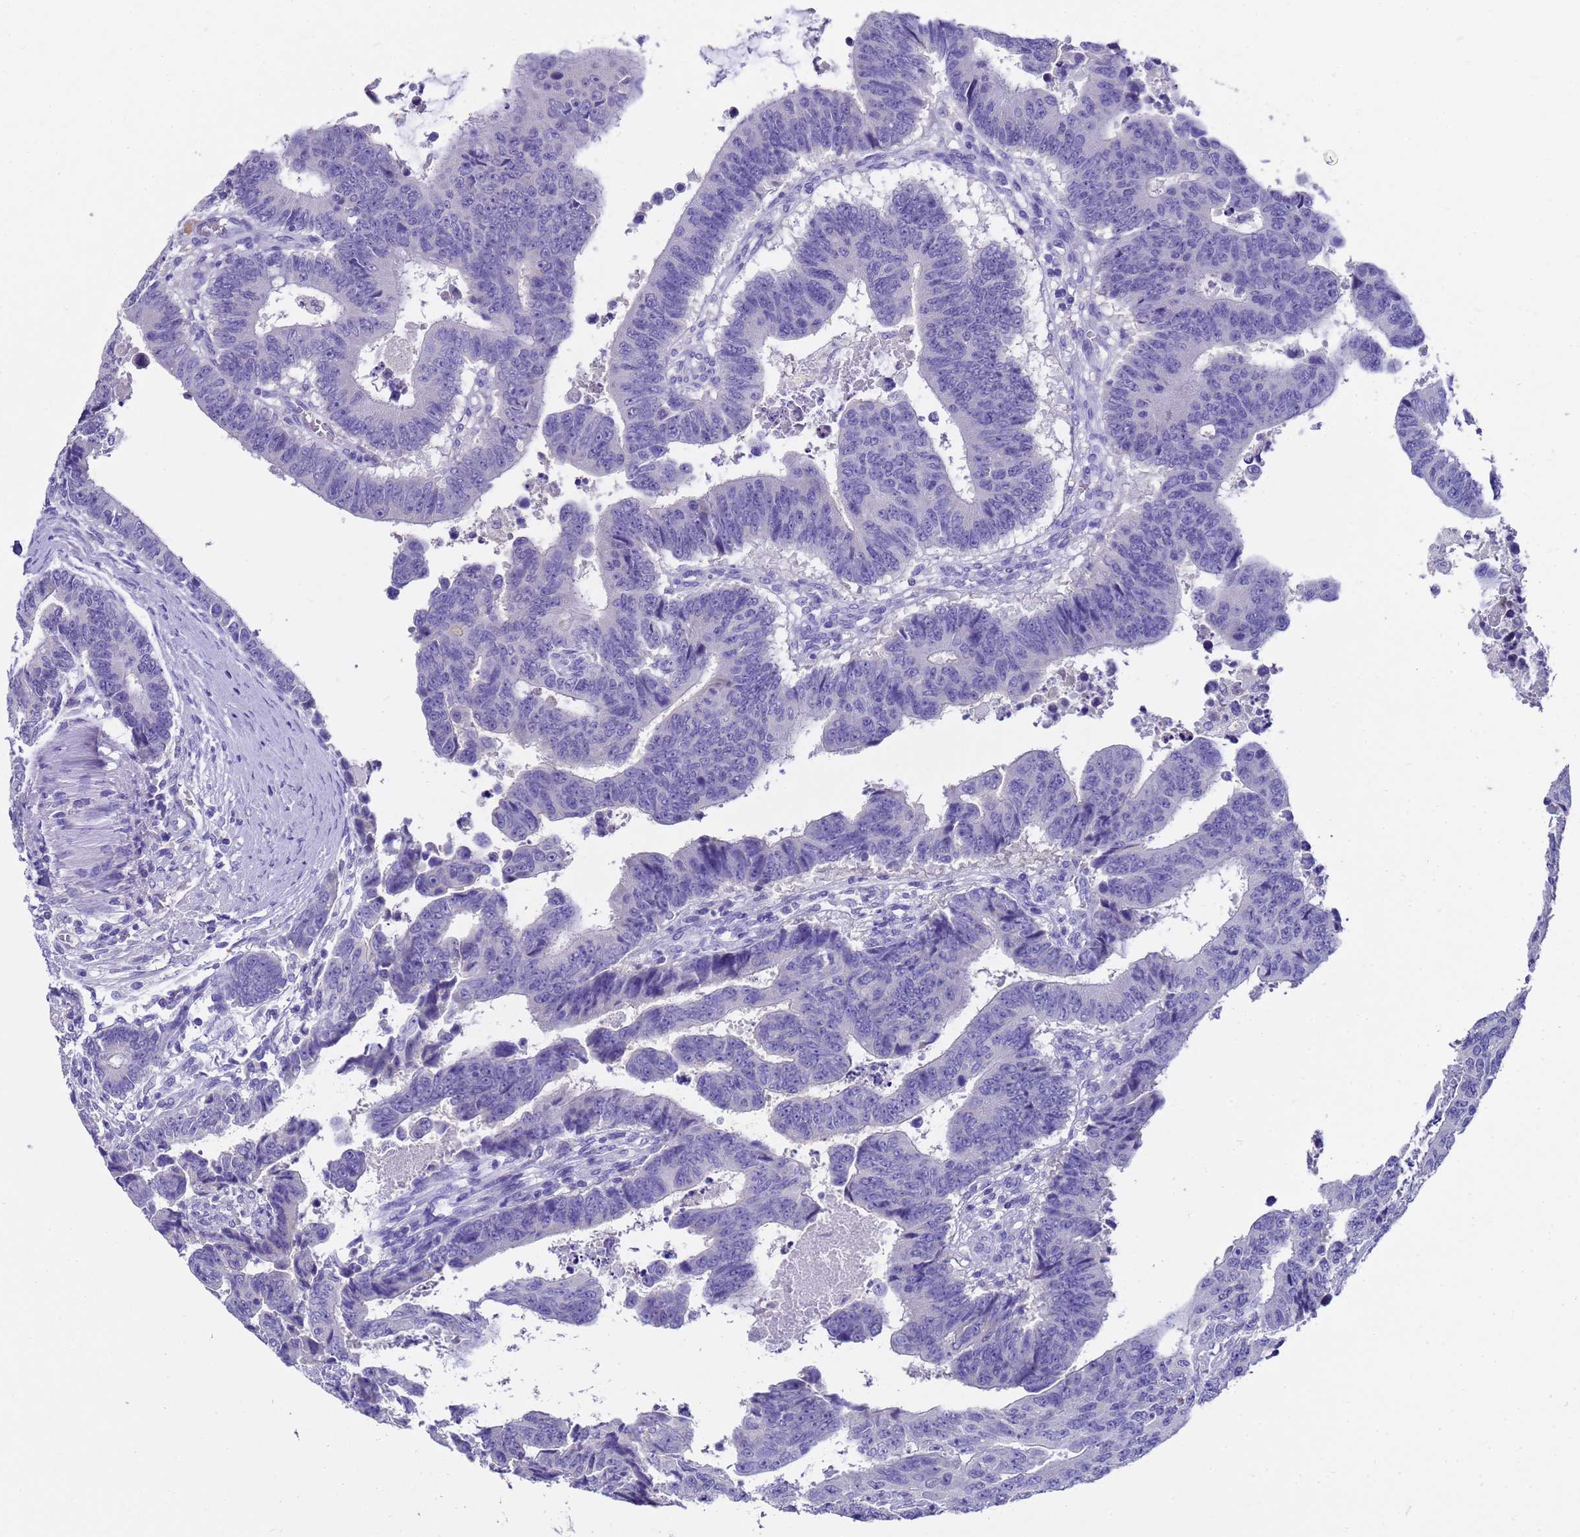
{"staining": {"intensity": "negative", "quantity": "none", "location": "none"}, "tissue": "colorectal cancer", "cell_type": "Tumor cells", "image_type": "cancer", "snomed": [{"axis": "morphology", "description": "Adenocarcinoma, NOS"}, {"axis": "topography", "description": "Rectum"}], "caption": "Tumor cells are negative for protein expression in human colorectal cancer.", "gene": "MS4A13", "patient": {"sex": "male", "age": 84}}